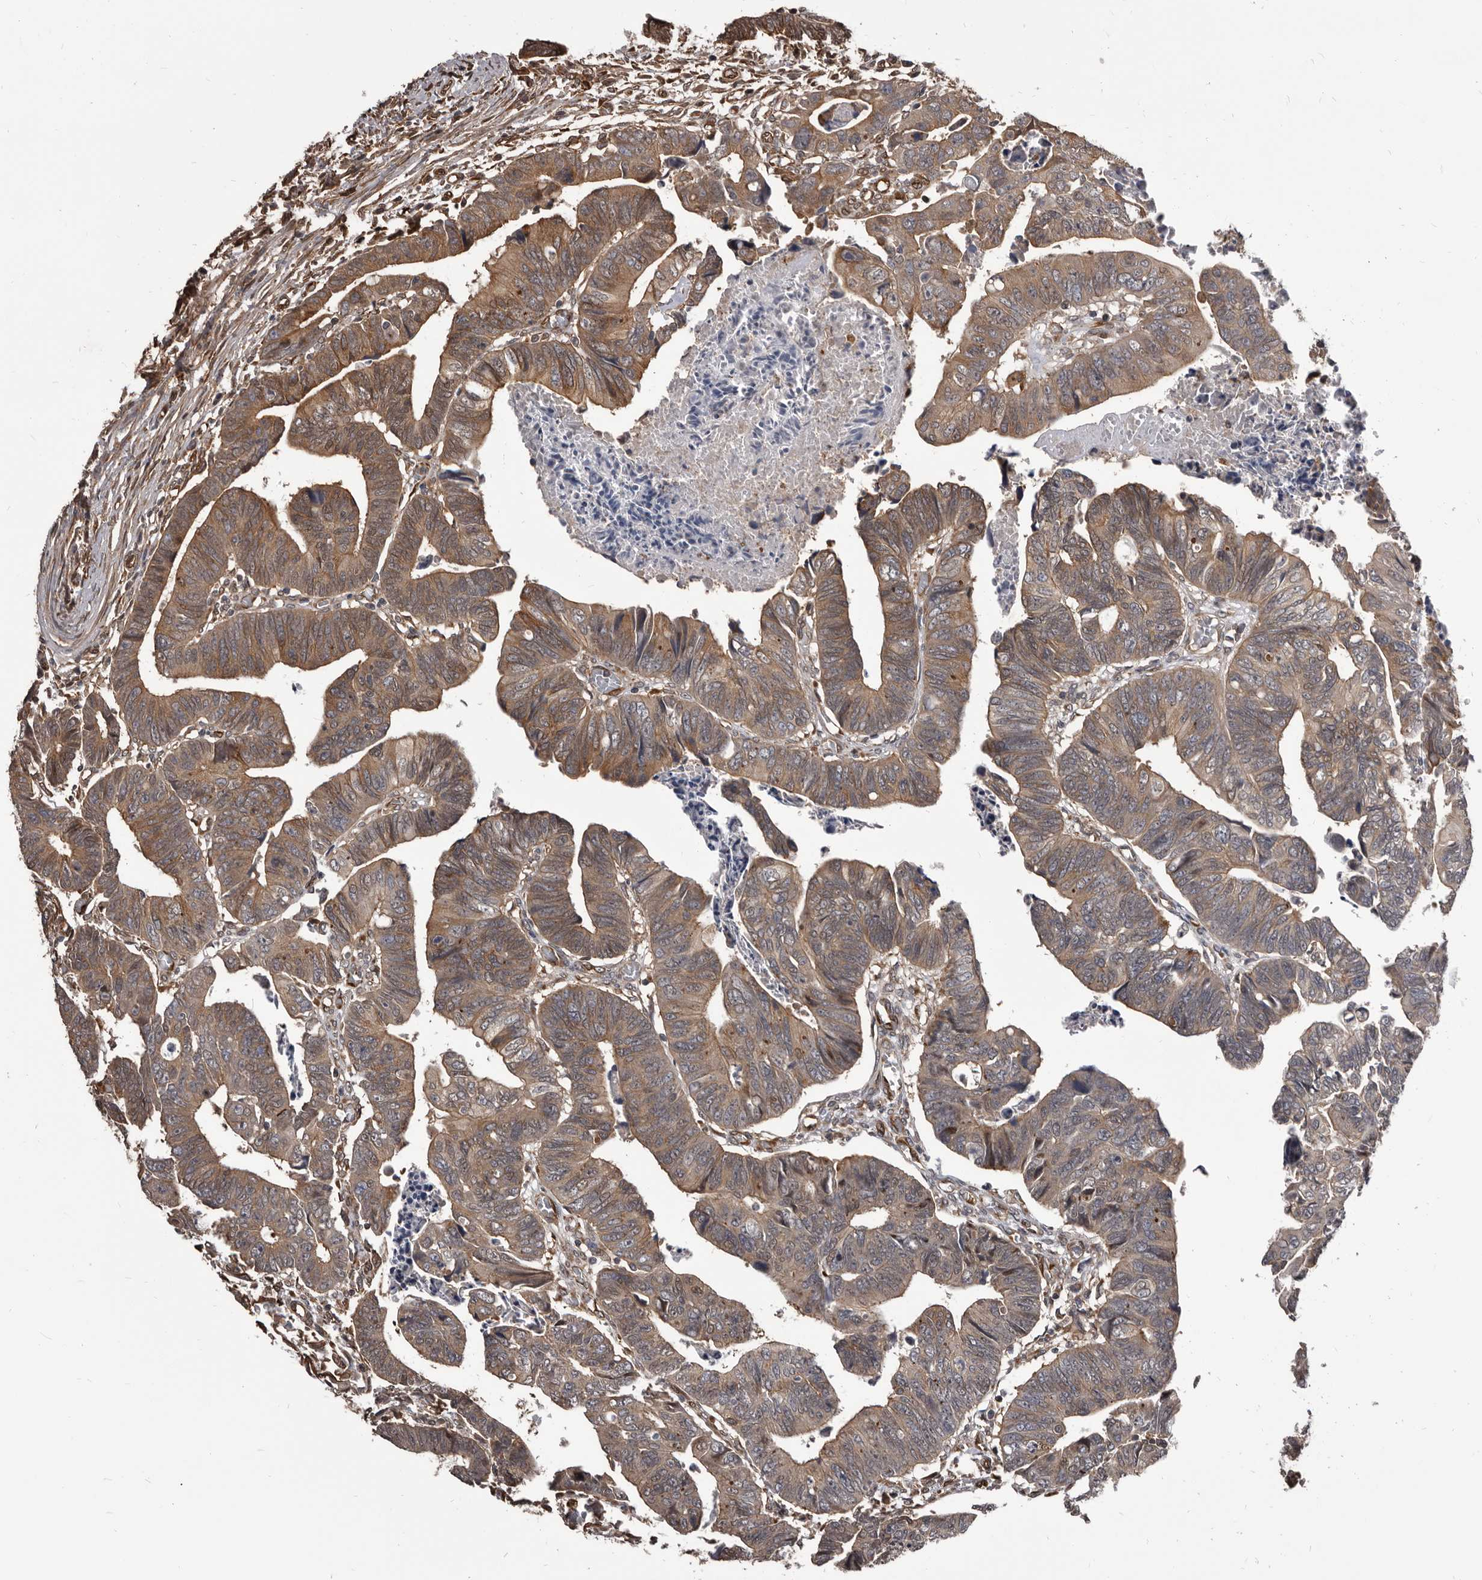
{"staining": {"intensity": "weak", "quantity": ">75%", "location": "cytoplasmic/membranous"}, "tissue": "colorectal cancer", "cell_type": "Tumor cells", "image_type": "cancer", "snomed": [{"axis": "morphology", "description": "Adenocarcinoma, NOS"}, {"axis": "topography", "description": "Rectum"}], "caption": "Brown immunohistochemical staining in adenocarcinoma (colorectal) reveals weak cytoplasmic/membranous expression in about >75% of tumor cells.", "gene": "ADAMTS20", "patient": {"sex": "female", "age": 65}}